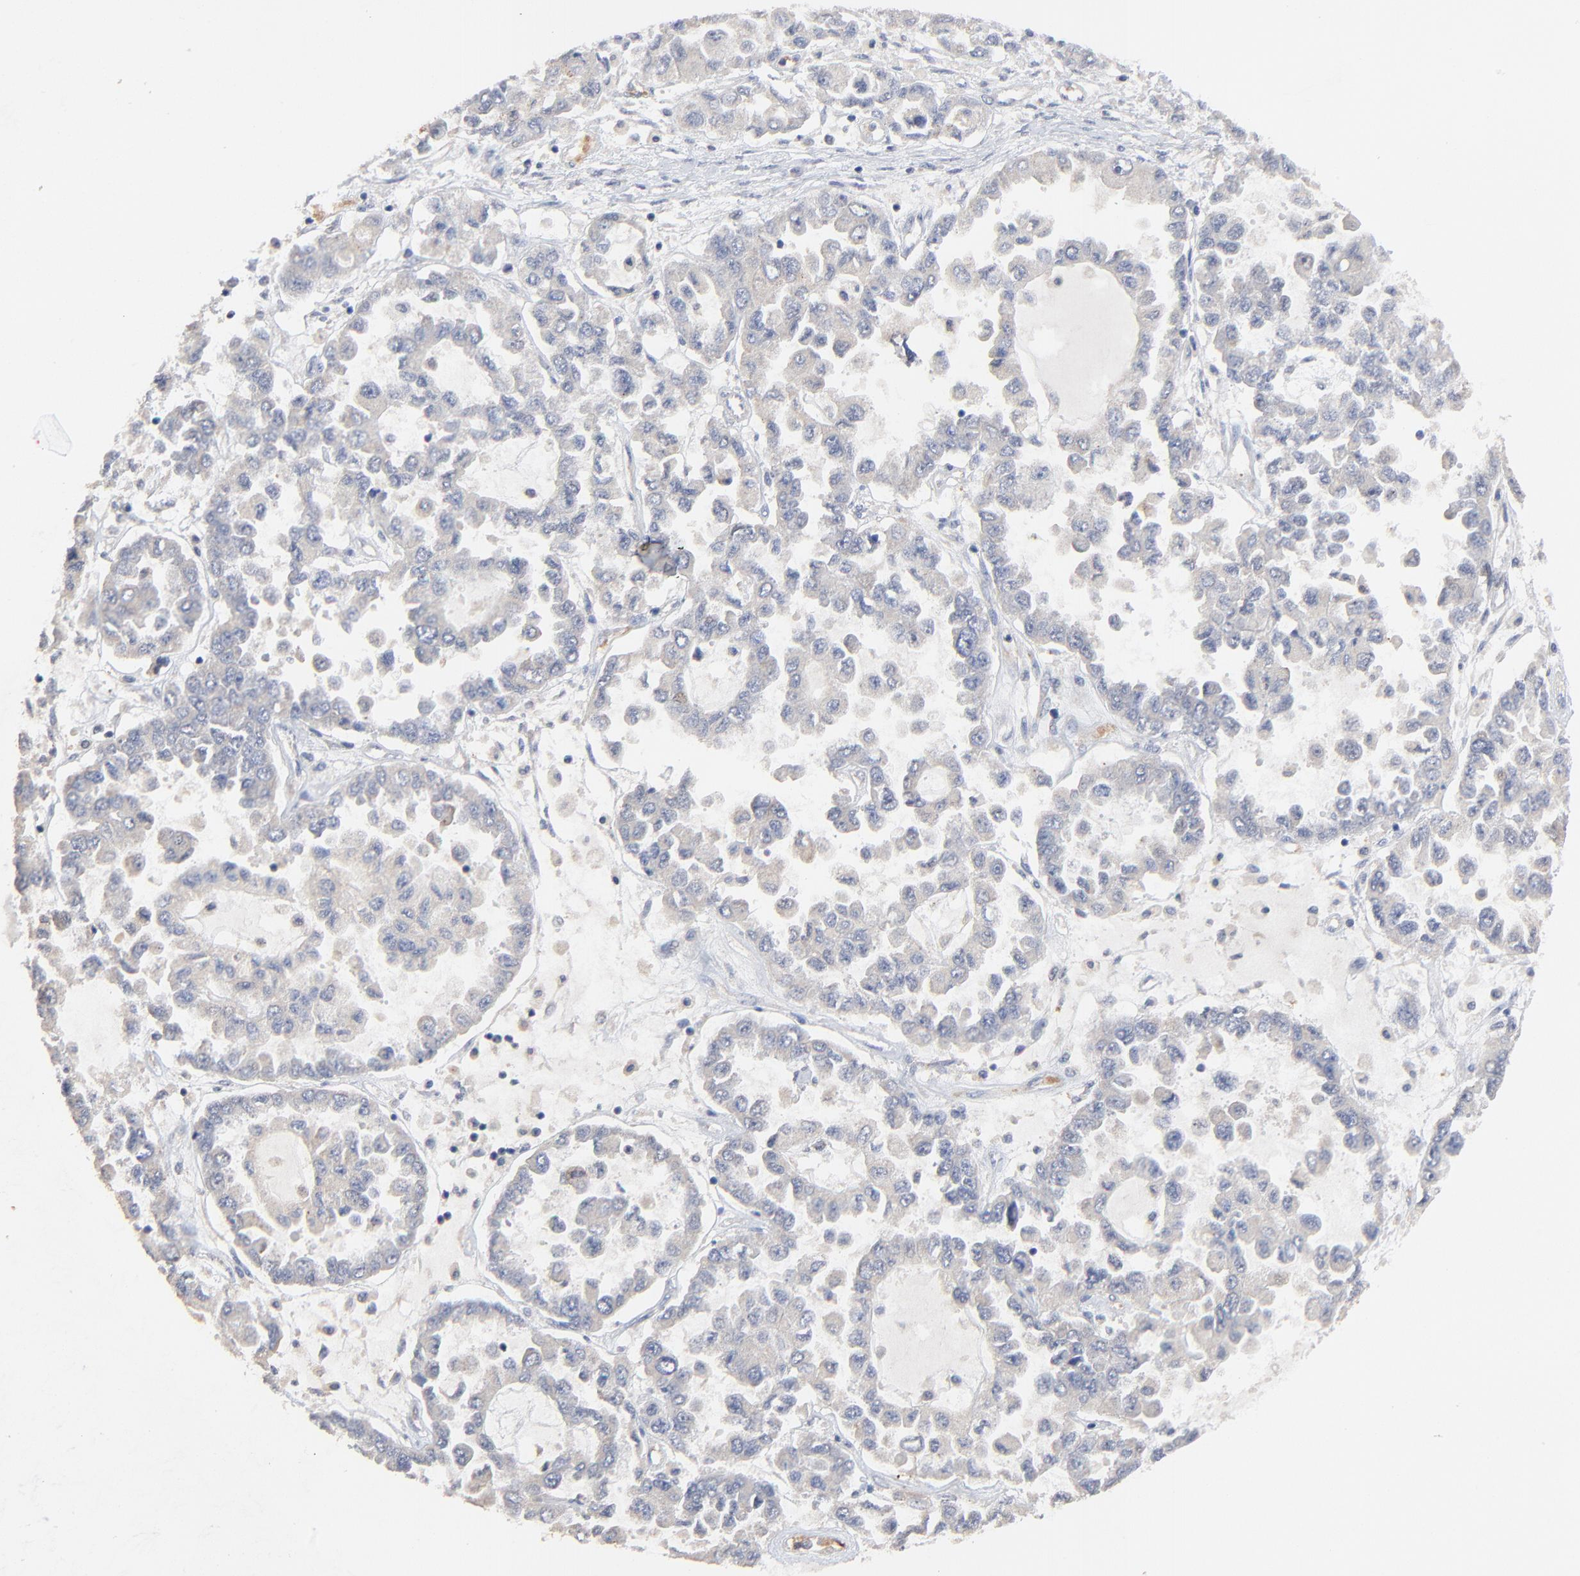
{"staining": {"intensity": "weak", "quantity": ">75%", "location": "cytoplasmic/membranous"}, "tissue": "ovarian cancer", "cell_type": "Tumor cells", "image_type": "cancer", "snomed": [{"axis": "morphology", "description": "Cystadenocarcinoma, serous, NOS"}, {"axis": "topography", "description": "Ovary"}], "caption": "Immunohistochemical staining of ovarian cancer (serous cystadenocarcinoma) demonstrates weak cytoplasmic/membranous protein expression in approximately >75% of tumor cells.", "gene": "FANCB", "patient": {"sex": "female", "age": 84}}